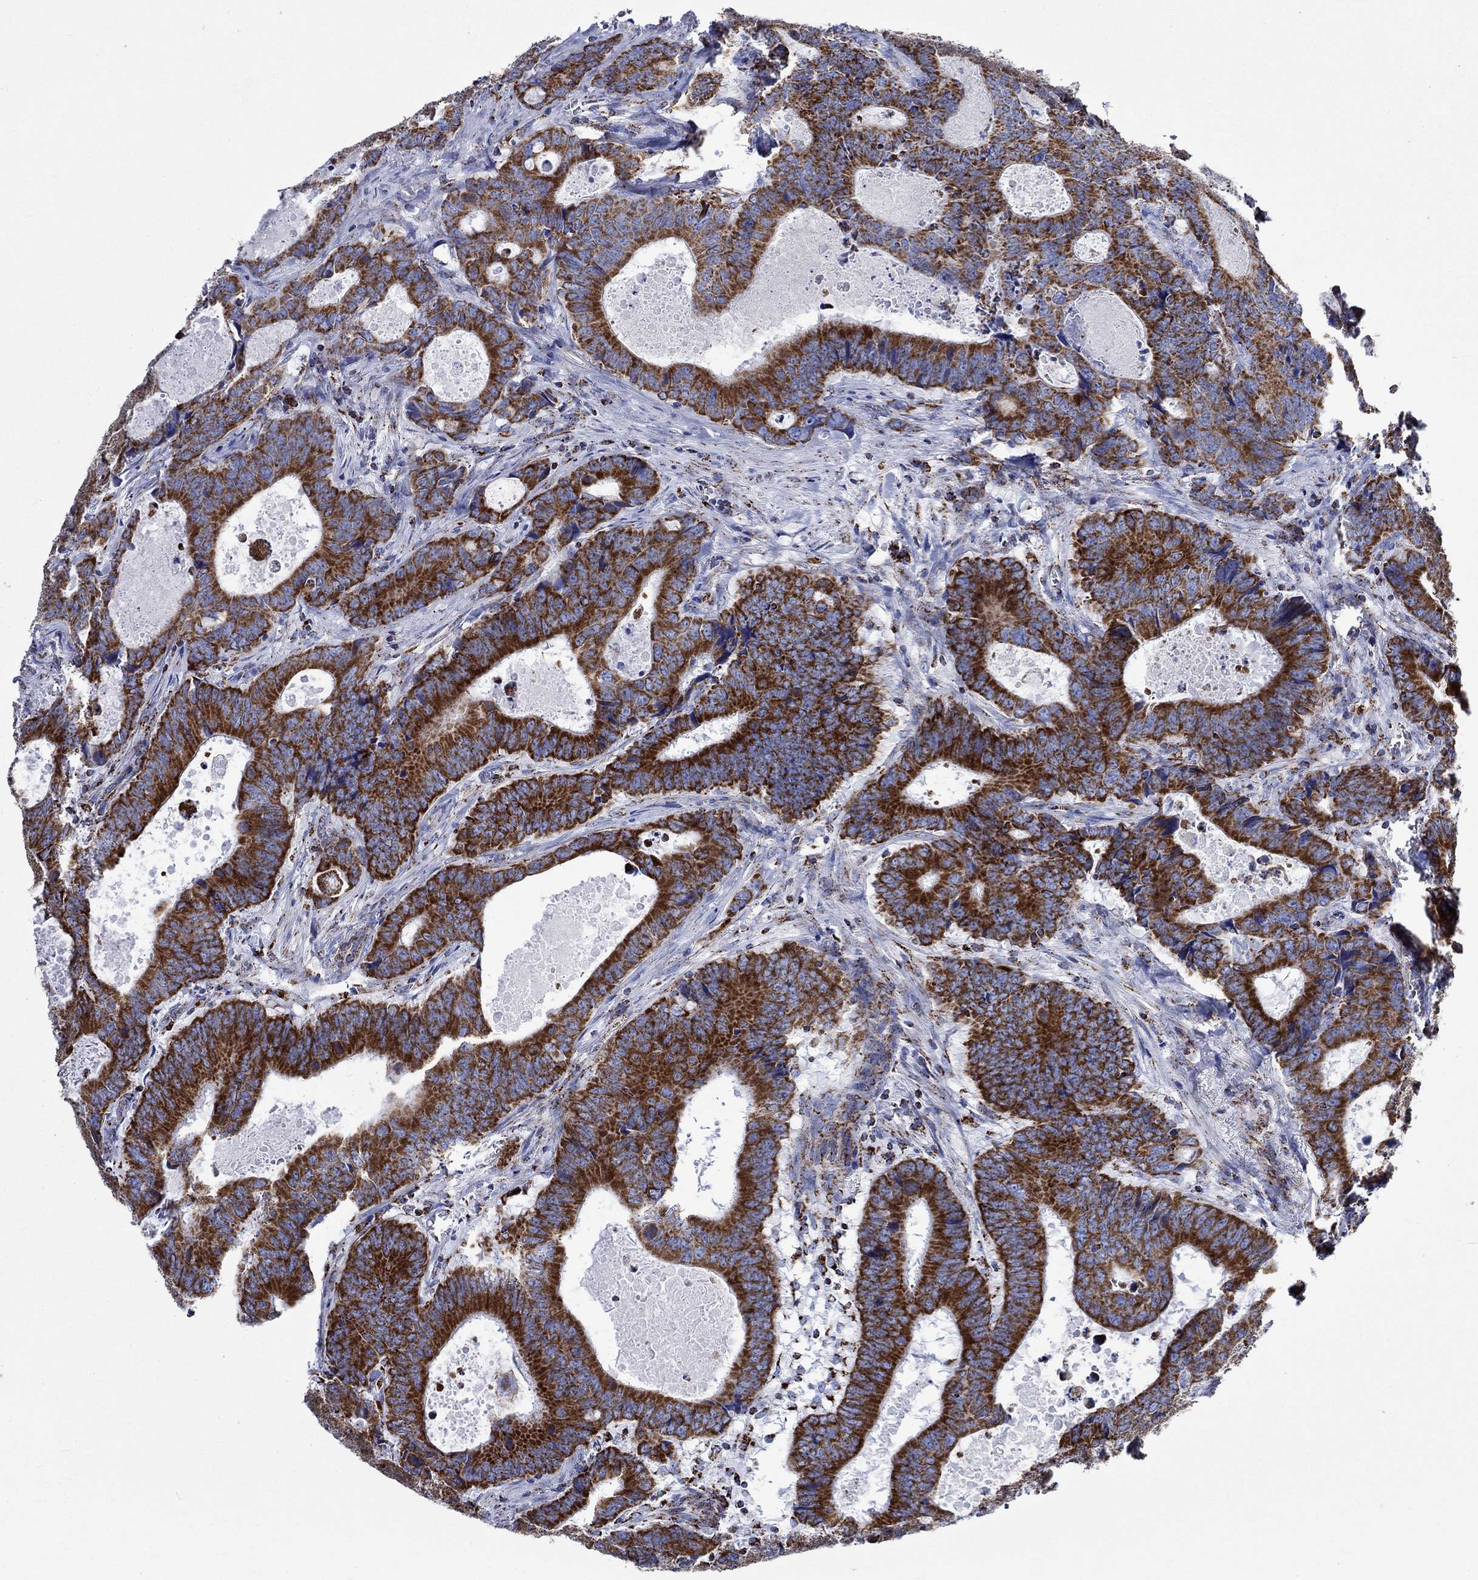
{"staining": {"intensity": "strong", "quantity": ">75%", "location": "cytoplasmic/membranous"}, "tissue": "colorectal cancer", "cell_type": "Tumor cells", "image_type": "cancer", "snomed": [{"axis": "morphology", "description": "Adenocarcinoma, NOS"}, {"axis": "topography", "description": "Colon"}], "caption": "Tumor cells demonstrate high levels of strong cytoplasmic/membranous positivity in about >75% of cells in adenocarcinoma (colorectal).", "gene": "RCE1", "patient": {"sex": "female", "age": 82}}